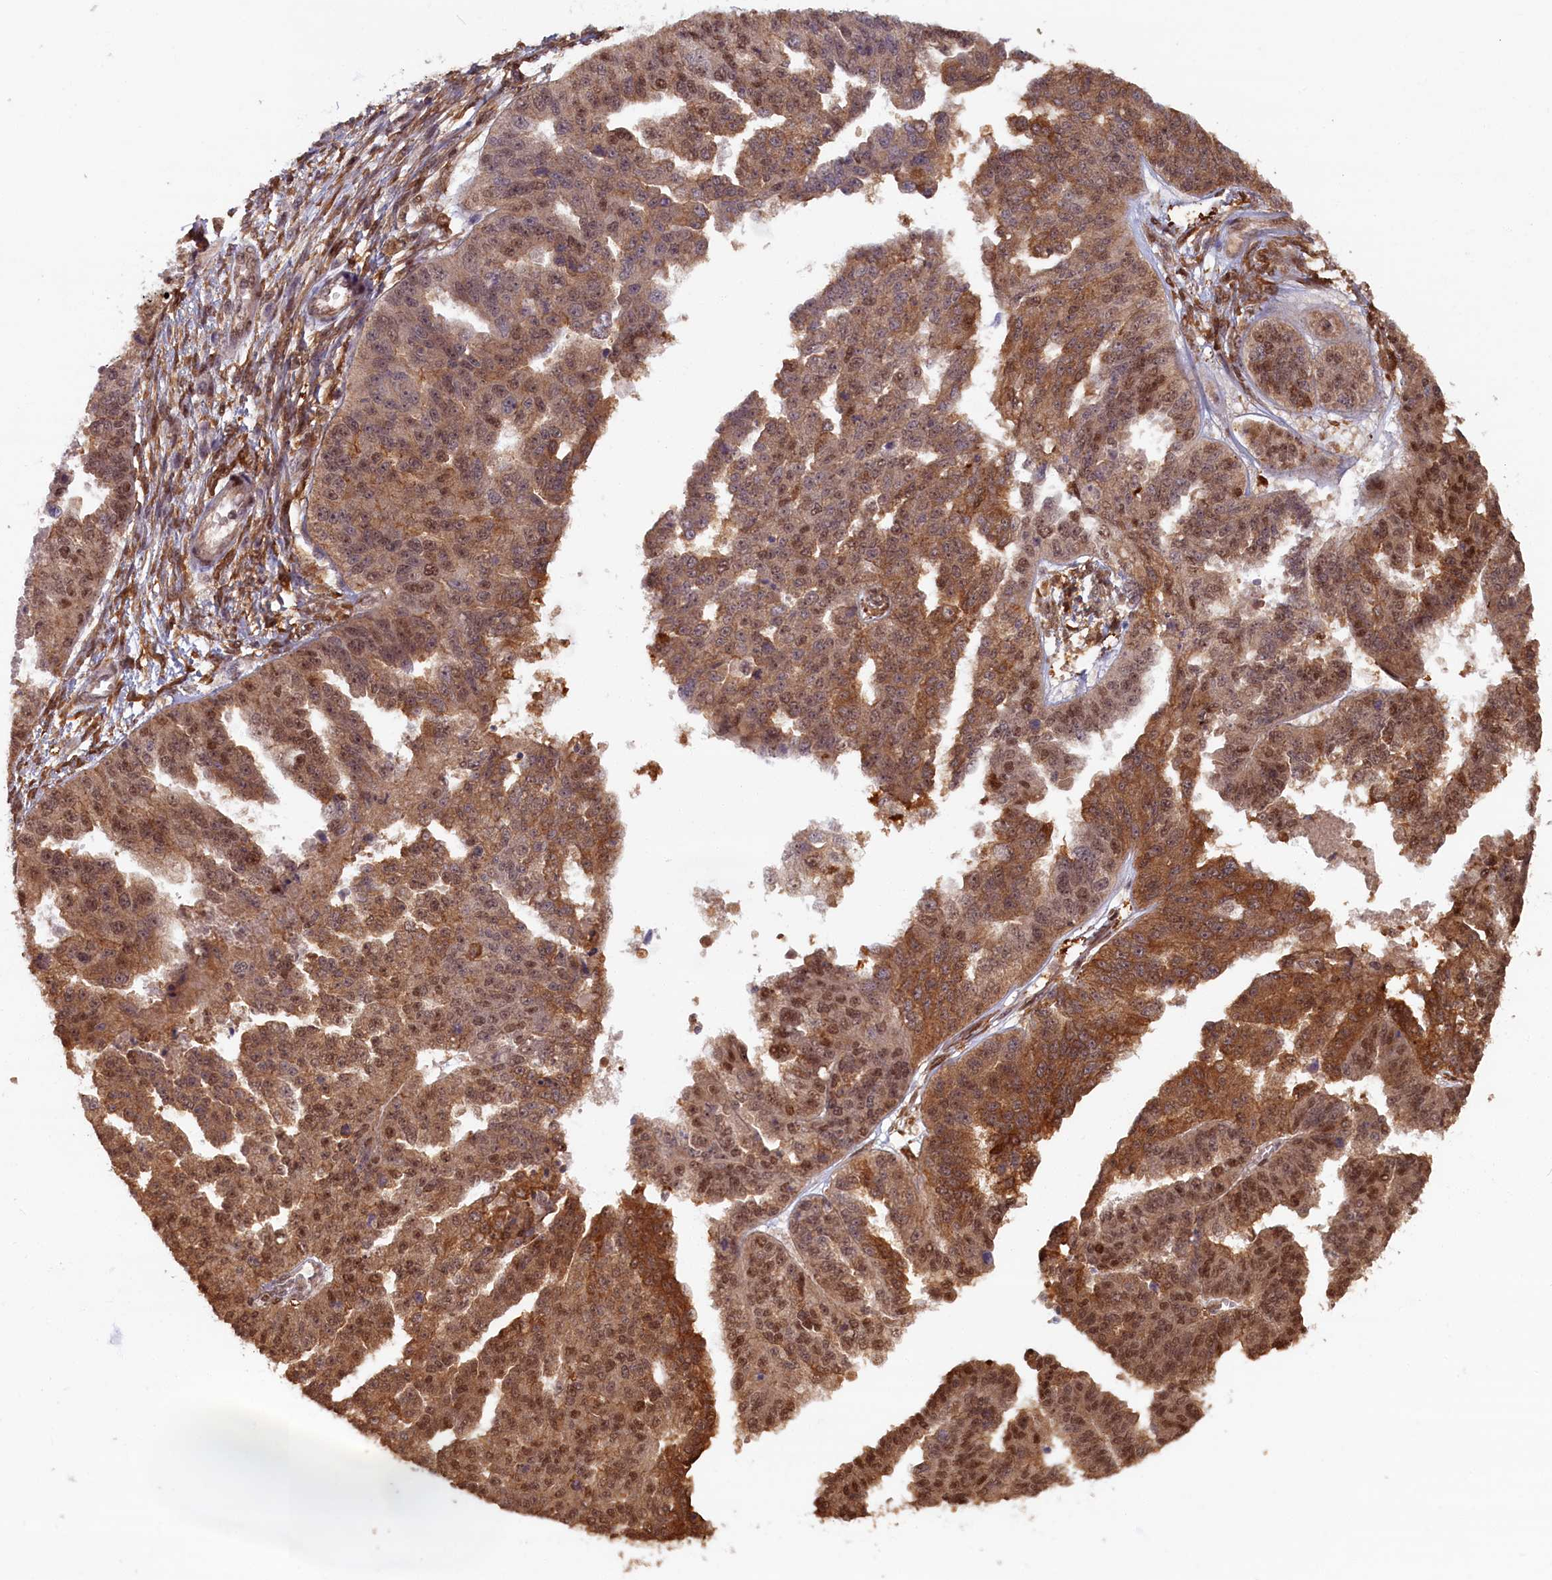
{"staining": {"intensity": "moderate", "quantity": ">75%", "location": "cytoplasmic/membranous,nuclear"}, "tissue": "ovarian cancer", "cell_type": "Tumor cells", "image_type": "cancer", "snomed": [{"axis": "morphology", "description": "Cystadenocarcinoma, serous, NOS"}, {"axis": "topography", "description": "Ovary"}], "caption": "About >75% of tumor cells in ovarian cancer (serous cystadenocarcinoma) reveal moderate cytoplasmic/membranous and nuclear protein expression as visualized by brown immunohistochemical staining.", "gene": "HIF3A", "patient": {"sex": "female", "age": 58}}